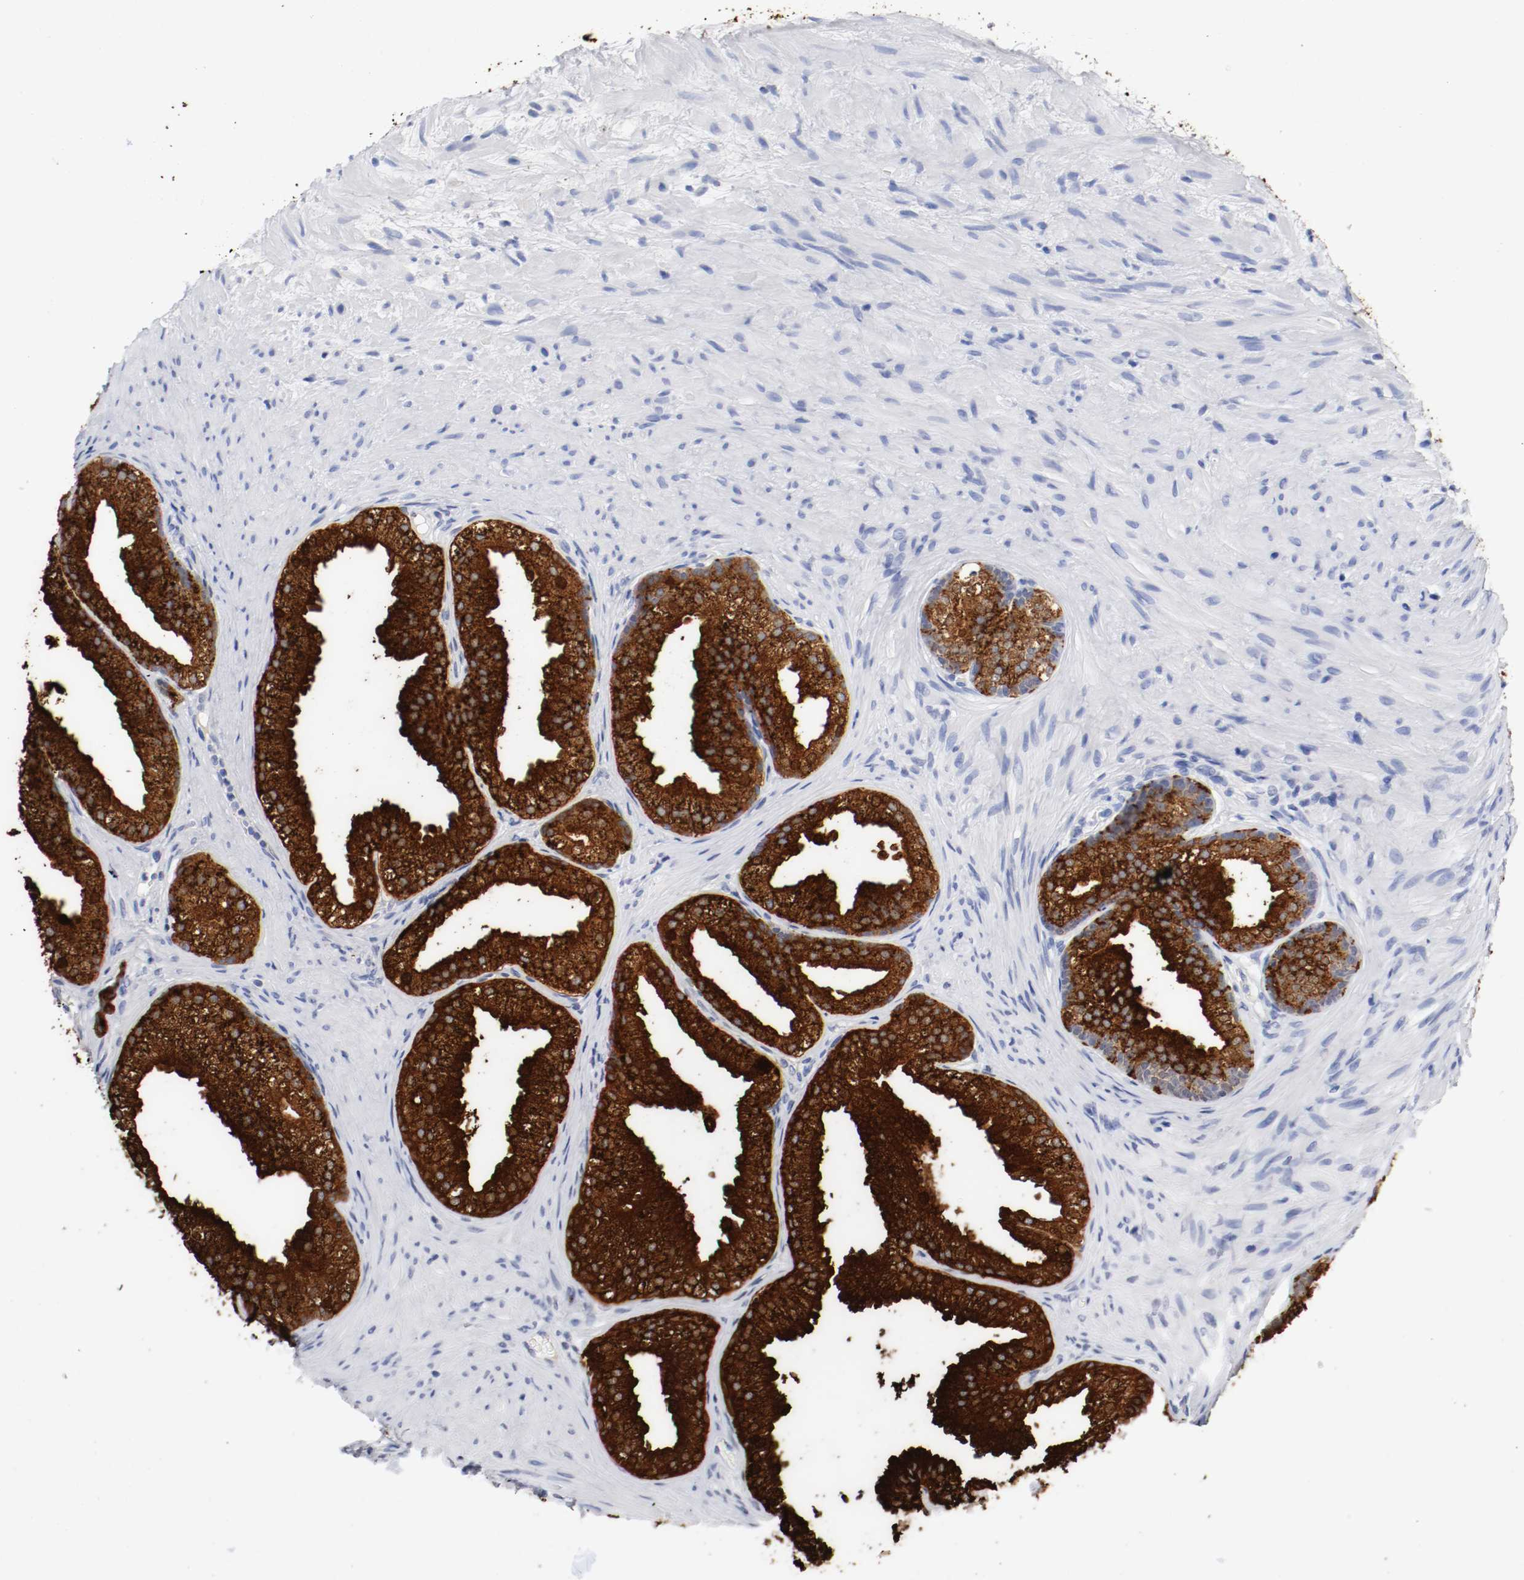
{"staining": {"intensity": "strong", "quantity": ">75%", "location": "cytoplasmic/membranous"}, "tissue": "prostate", "cell_type": "Glandular cells", "image_type": "normal", "snomed": [{"axis": "morphology", "description": "Normal tissue, NOS"}, {"axis": "topography", "description": "Prostate"}], "caption": "IHC (DAB (3,3'-diaminobenzidine)) staining of benign prostate displays strong cytoplasmic/membranous protein expression in approximately >75% of glandular cells. (brown staining indicates protein expression, while blue staining denotes nuclei).", "gene": "GAD1", "patient": {"sex": "male", "age": 76}}